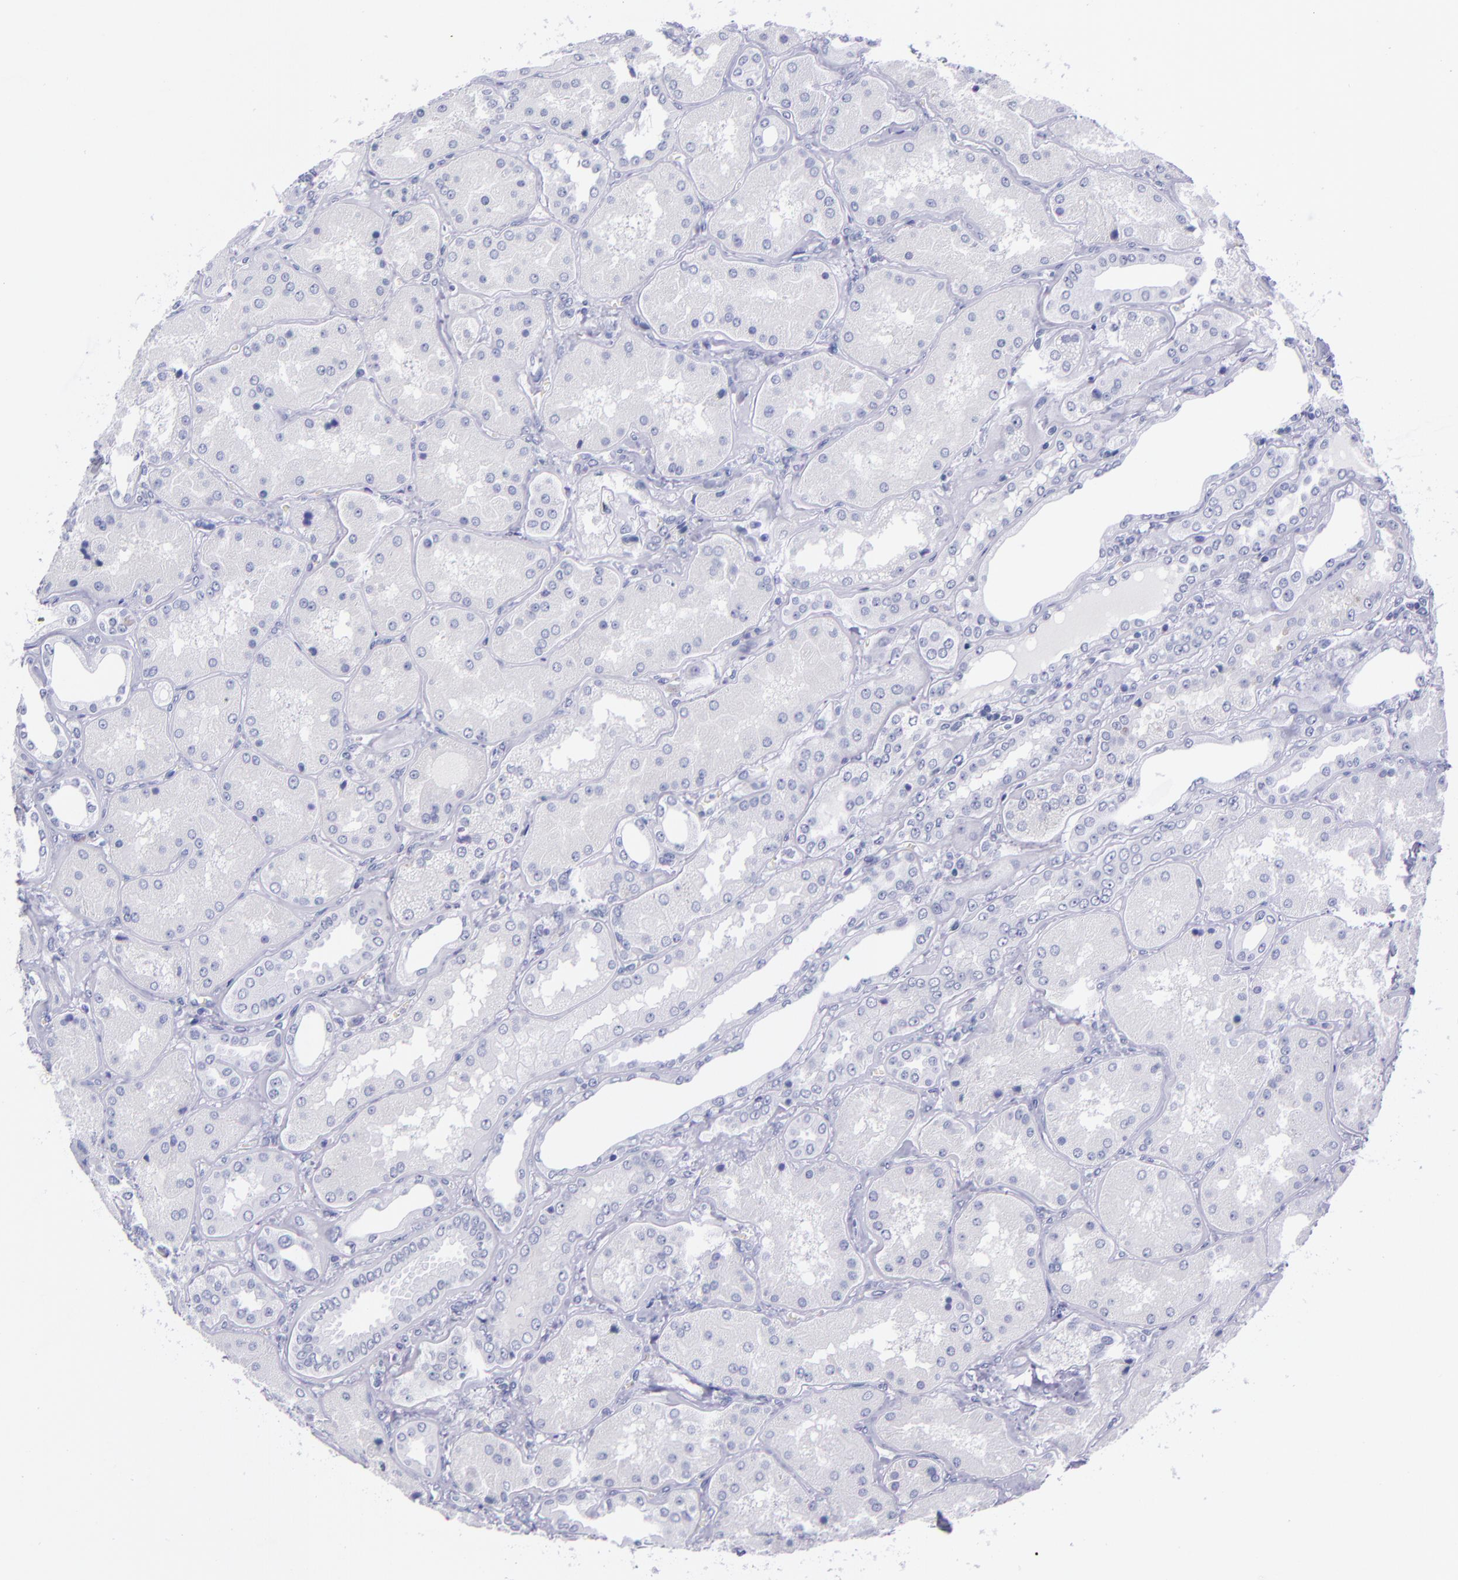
{"staining": {"intensity": "negative", "quantity": "none", "location": "none"}, "tissue": "kidney", "cell_type": "Cells in glomeruli", "image_type": "normal", "snomed": [{"axis": "morphology", "description": "Normal tissue, NOS"}, {"axis": "topography", "description": "Kidney"}], "caption": "Immunohistochemical staining of benign kidney displays no significant staining in cells in glomeruli. (Stains: DAB (3,3'-diaminobenzidine) immunohistochemistry with hematoxylin counter stain, Microscopy: brightfield microscopy at high magnification).", "gene": "SV2A", "patient": {"sex": "female", "age": 56}}